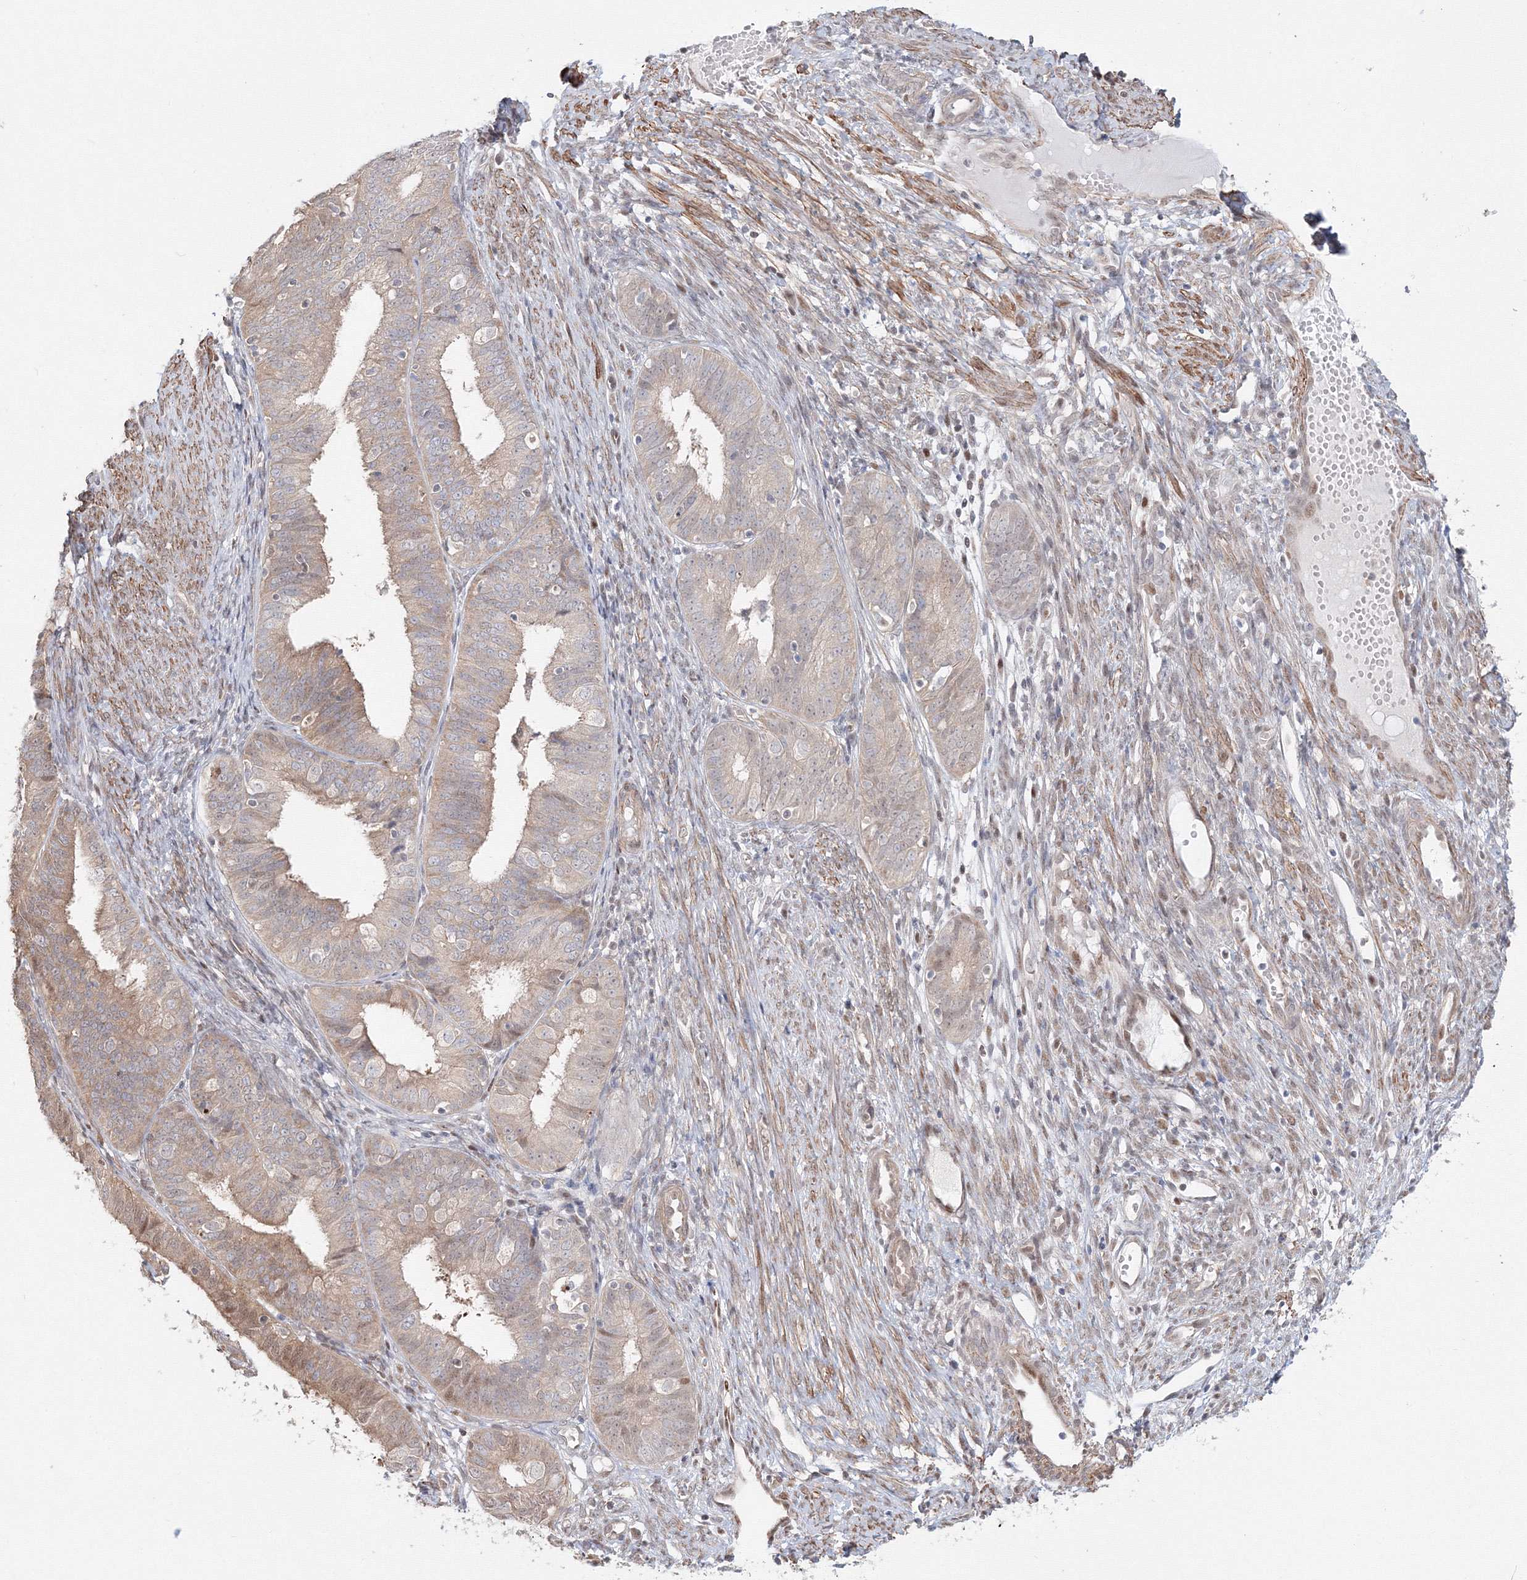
{"staining": {"intensity": "weak", "quantity": "<25%", "location": "cytoplasmic/membranous"}, "tissue": "endometrial cancer", "cell_type": "Tumor cells", "image_type": "cancer", "snomed": [{"axis": "morphology", "description": "Adenocarcinoma, NOS"}, {"axis": "topography", "description": "Endometrium"}], "caption": "Immunohistochemical staining of human endometrial cancer (adenocarcinoma) exhibits no significant staining in tumor cells. (Stains: DAB (3,3'-diaminobenzidine) immunohistochemistry (IHC) with hematoxylin counter stain, Microscopy: brightfield microscopy at high magnification).", "gene": "ARHGAP21", "patient": {"sex": "female", "age": 51}}